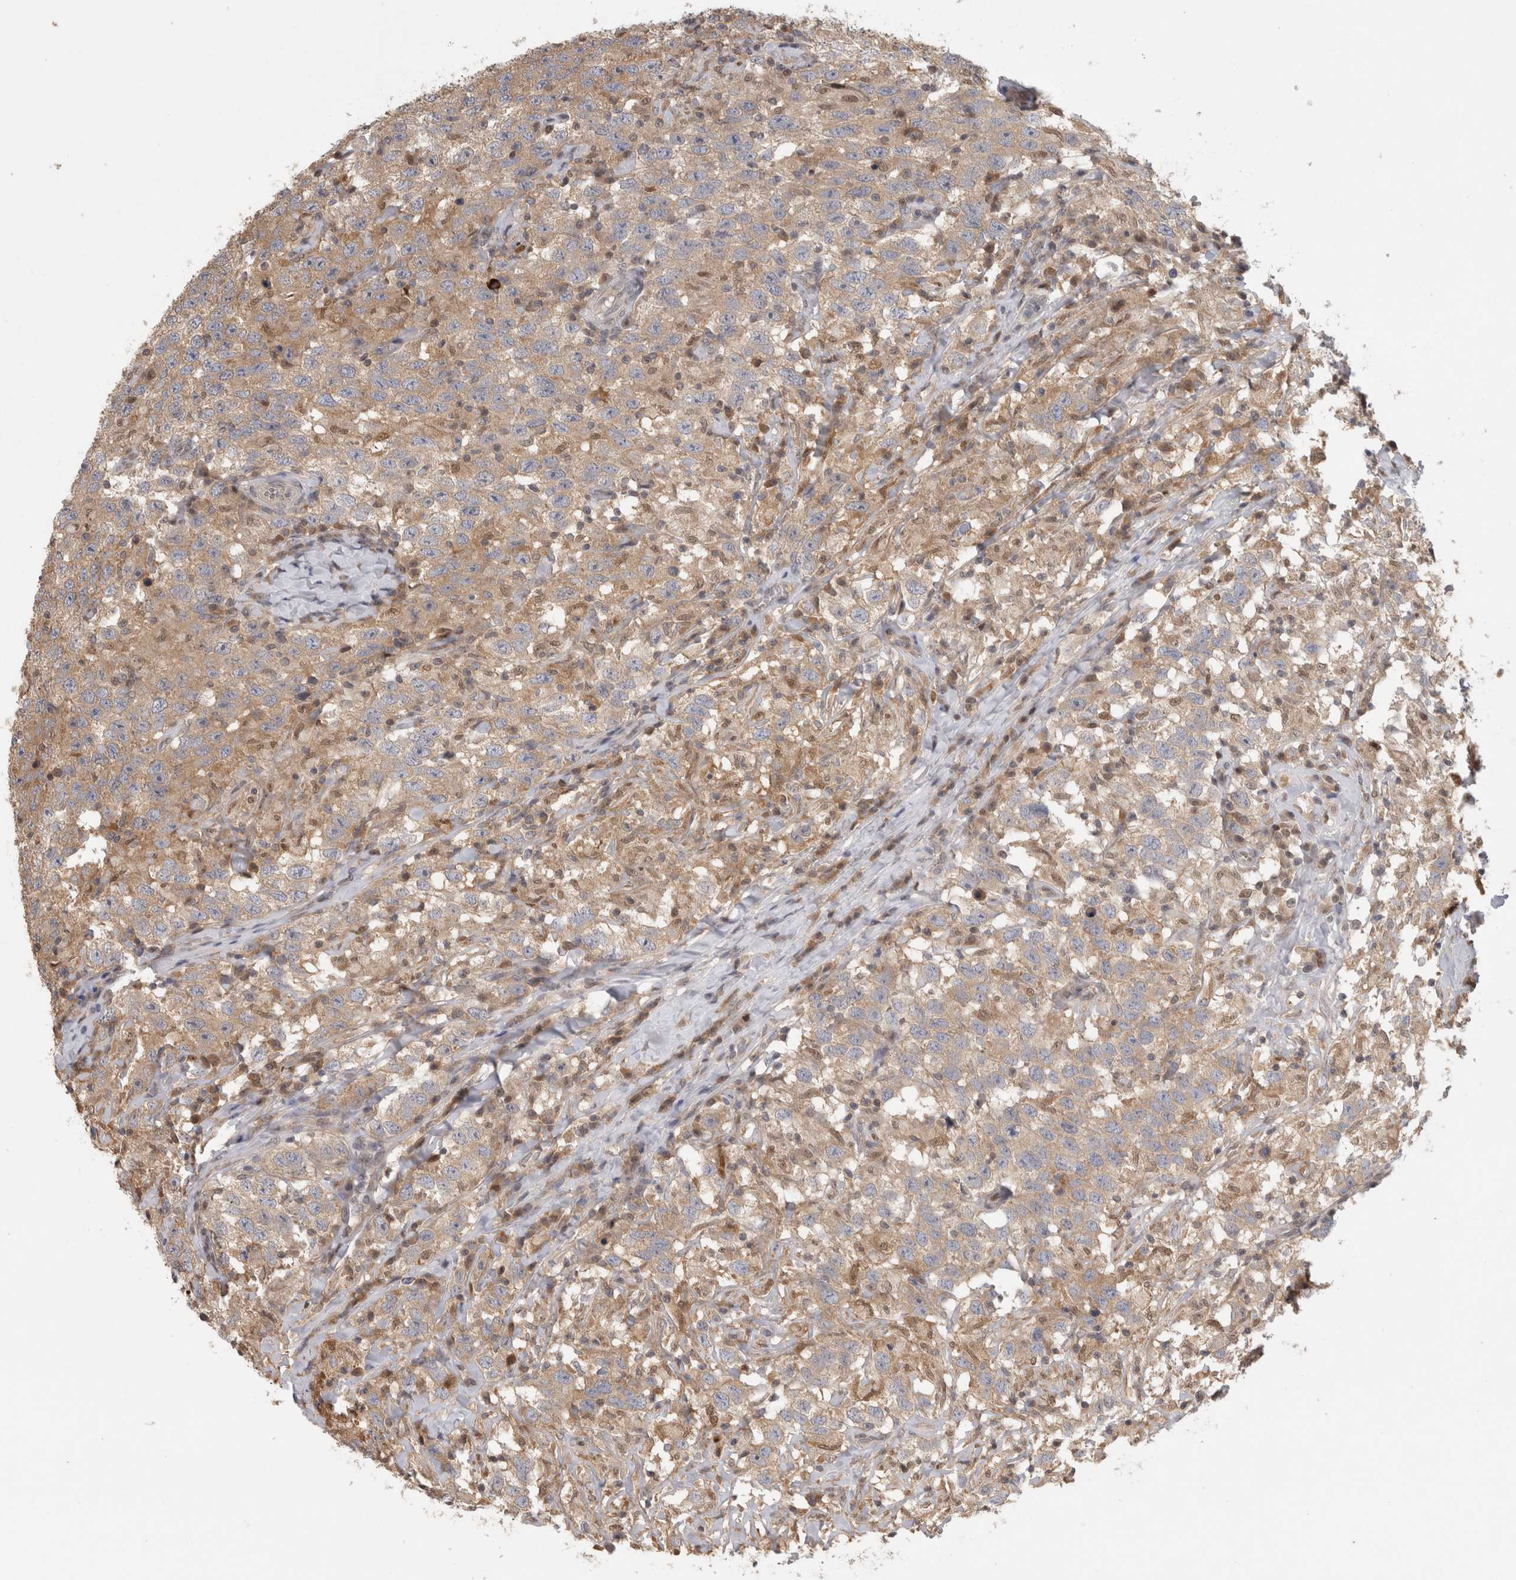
{"staining": {"intensity": "moderate", "quantity": ">75%", "location": "cytoplasmic/membranous"}, "tissue": "testis cancer", "cell_type": "Tumor cells", "image_type": "cancer", "snomed": [{"axis": "morphology", "description": "Seminoma, NOS"}, {"axis": "topography", "description": "Testis"}], "caption": "Brown immunohistochemical staining in testis cancer shows moderate cytoplasmic/membranous expression in about >75% of tumor cells.", "gene": "PIGP", "patient": {"sex": "male", "age": 41}}